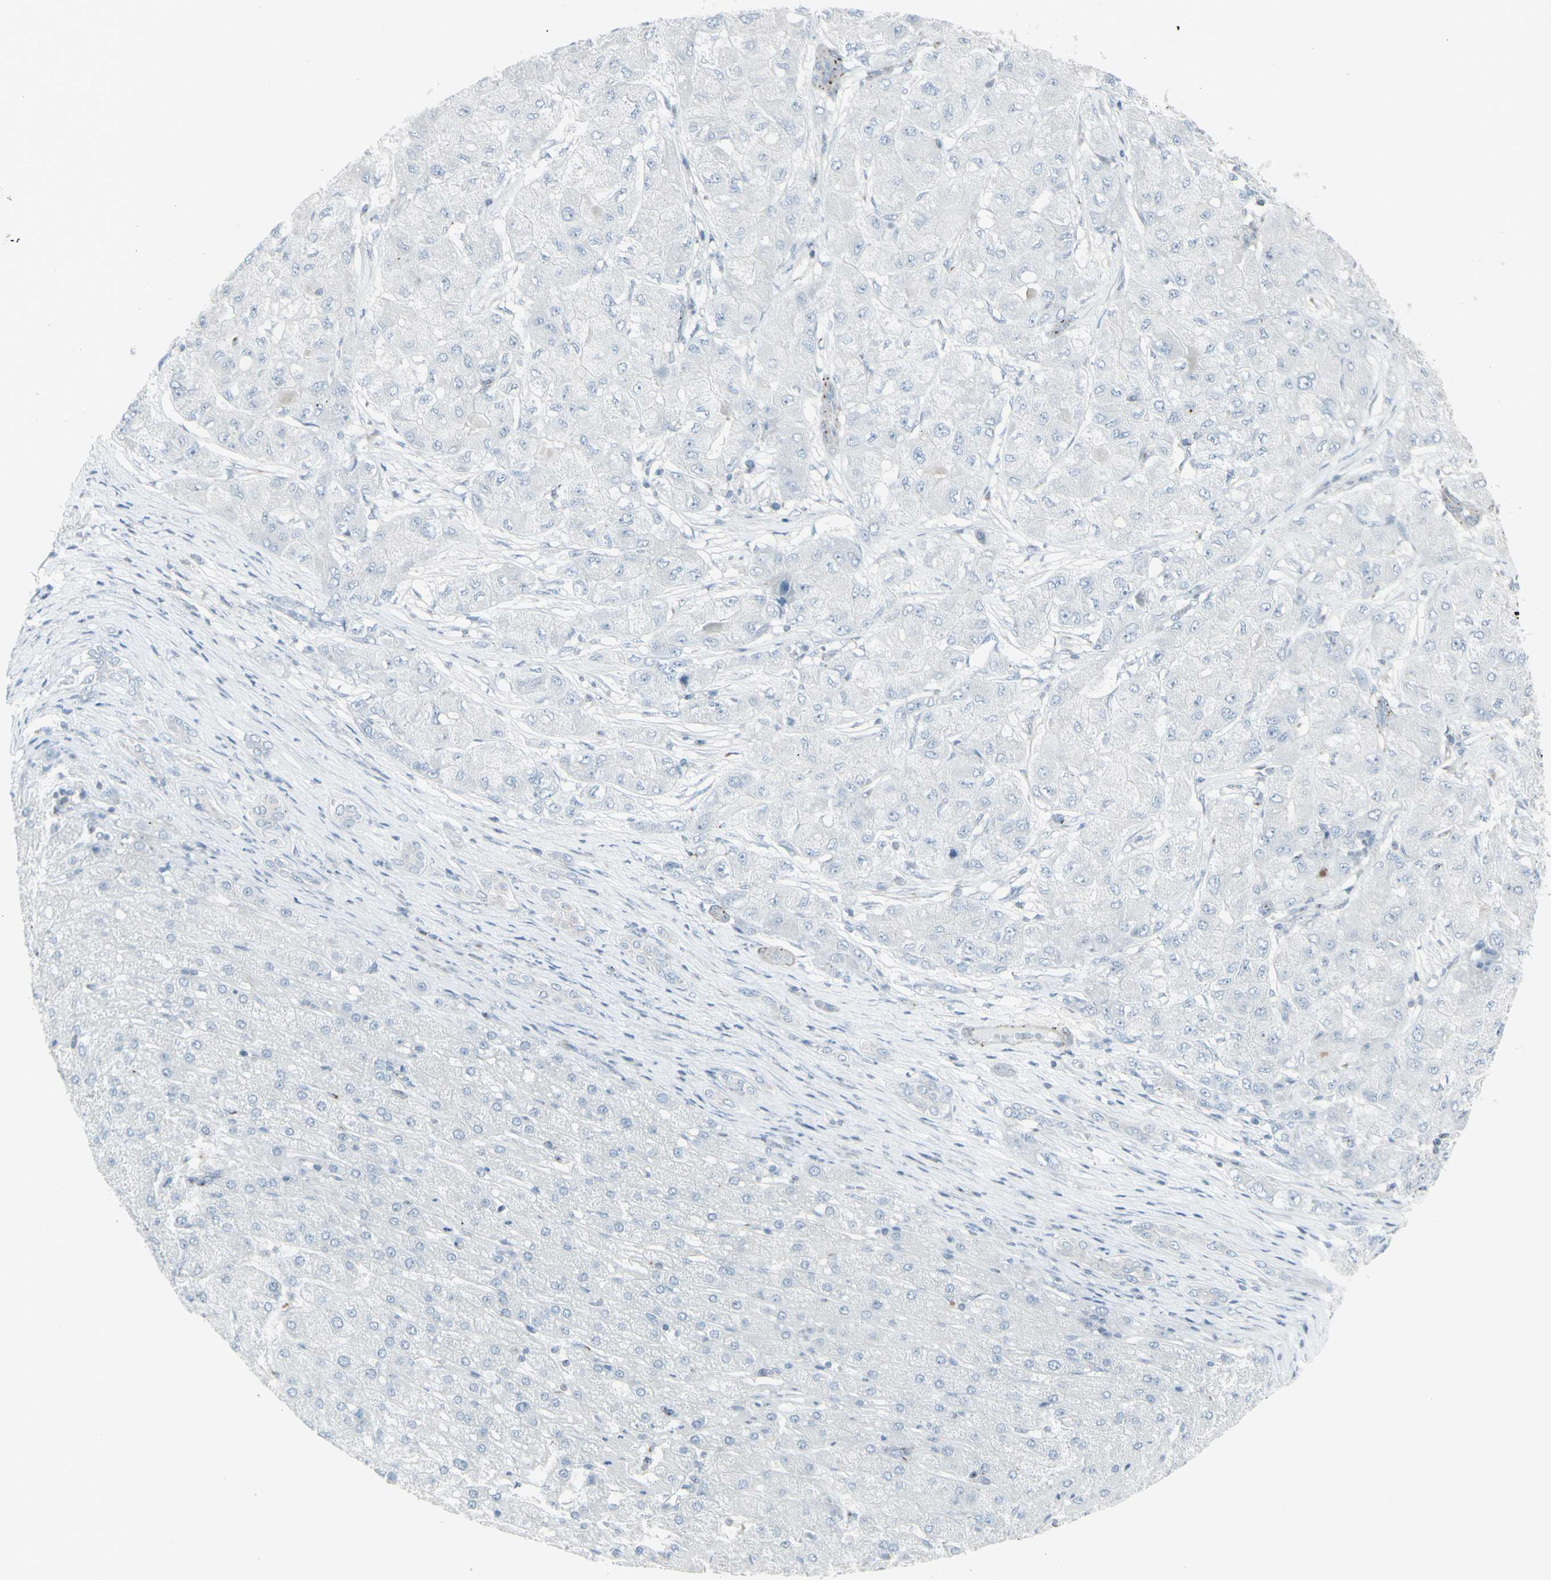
{"staining": {"intensity": "negative", "quantity": "none", "location": "none"}, "tissue": "liver cancer", "cell_type": "Tumor cells", "image_type": "cancer", "snomed": [{"axis": "morphology", "description": "Carcinoma, Hepatocellular, NOS"}, {"axis": "topography", "description": "Liver"}], "caption": "DAB immunohistochemical staining of liver cancer (hepatocellular carcinoma) shows no significant positivity in tumor cells. (DAB immunohistochemistry (IHC), high magnification).", "gene": "GALNT6", "patient": {"sex": "male", "age": 80}}